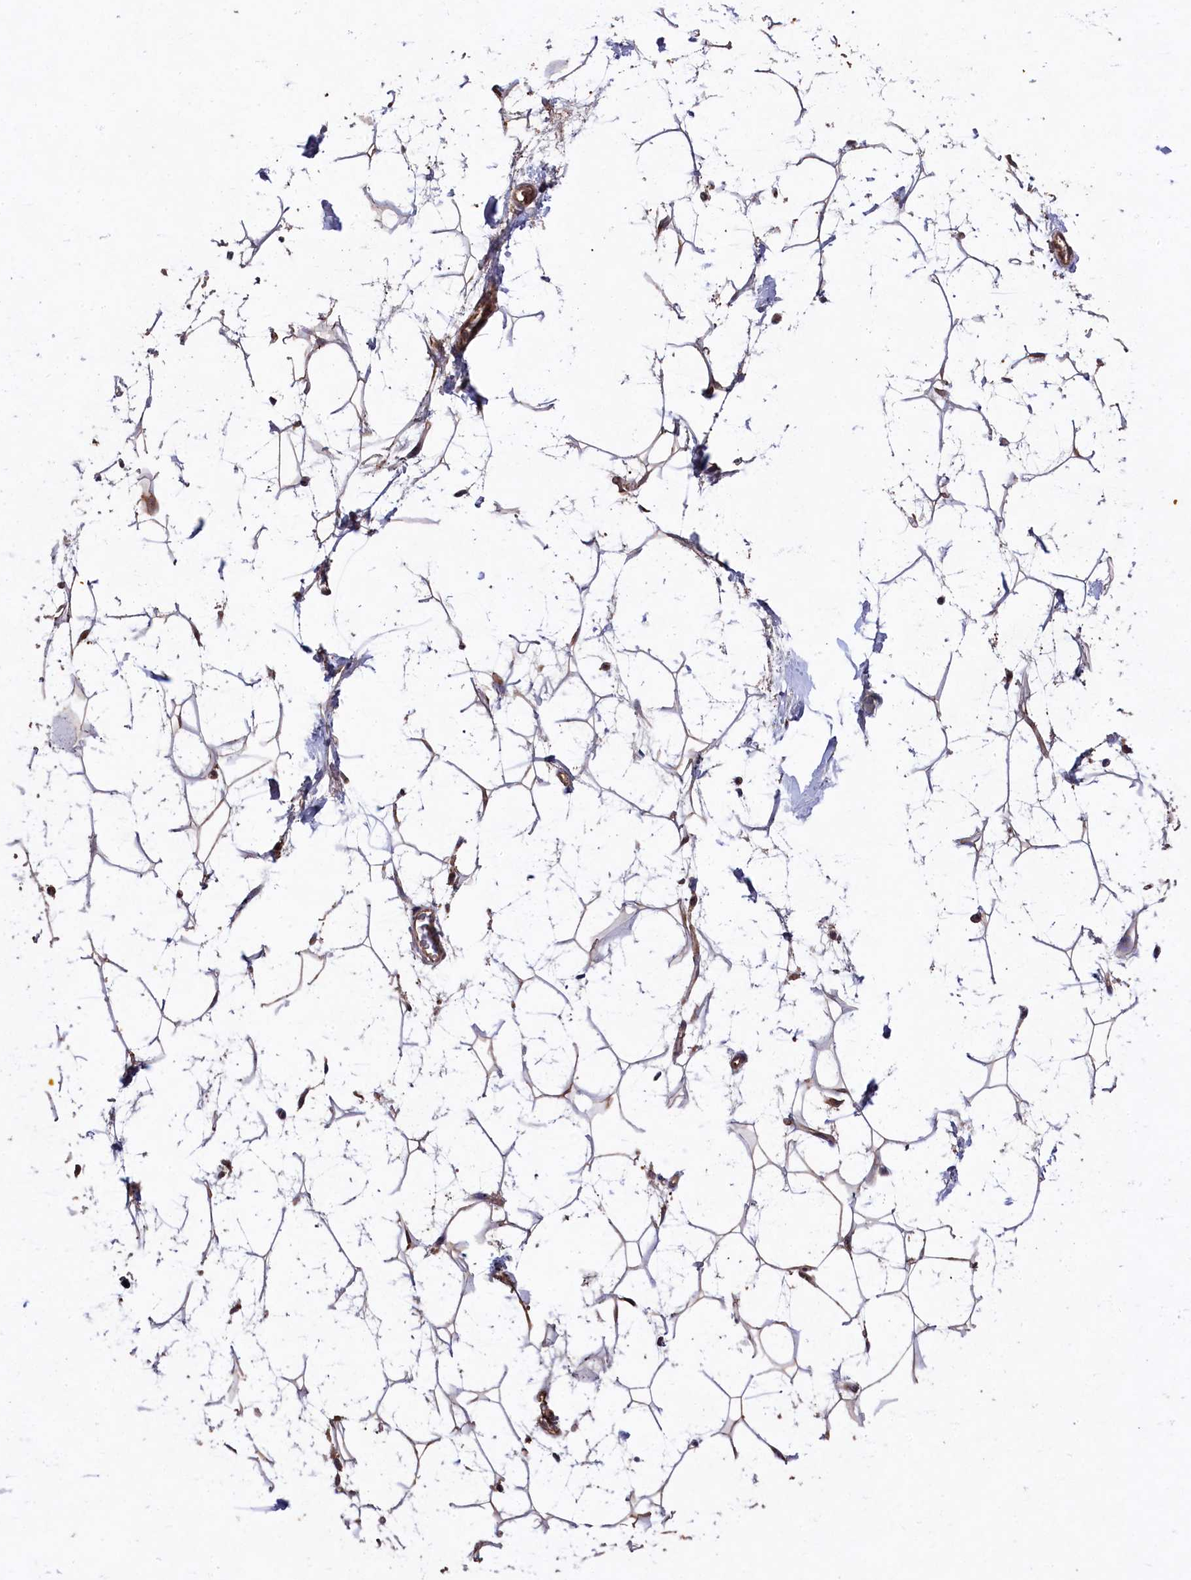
{"staining": {"intensity": "weak", "quantity": ">75%", "location": "cytoplasmic/membranous"}, "tissue": "adipose tissue", "cell_type": "Adipocytes", "image_type": "normal", "snomed": [{"axis": "morphology", "description": "Normal tissue, NOS"}, {"axis": "topography", "description": "Breast"}], "caption": "Adipose tissue stained with IHC demonstrates weak cytoplasmic/membranous positivity in about >75% of adipocytes.", "gene": "NAA60", "patient": {"sex": "female", "age": 26}}